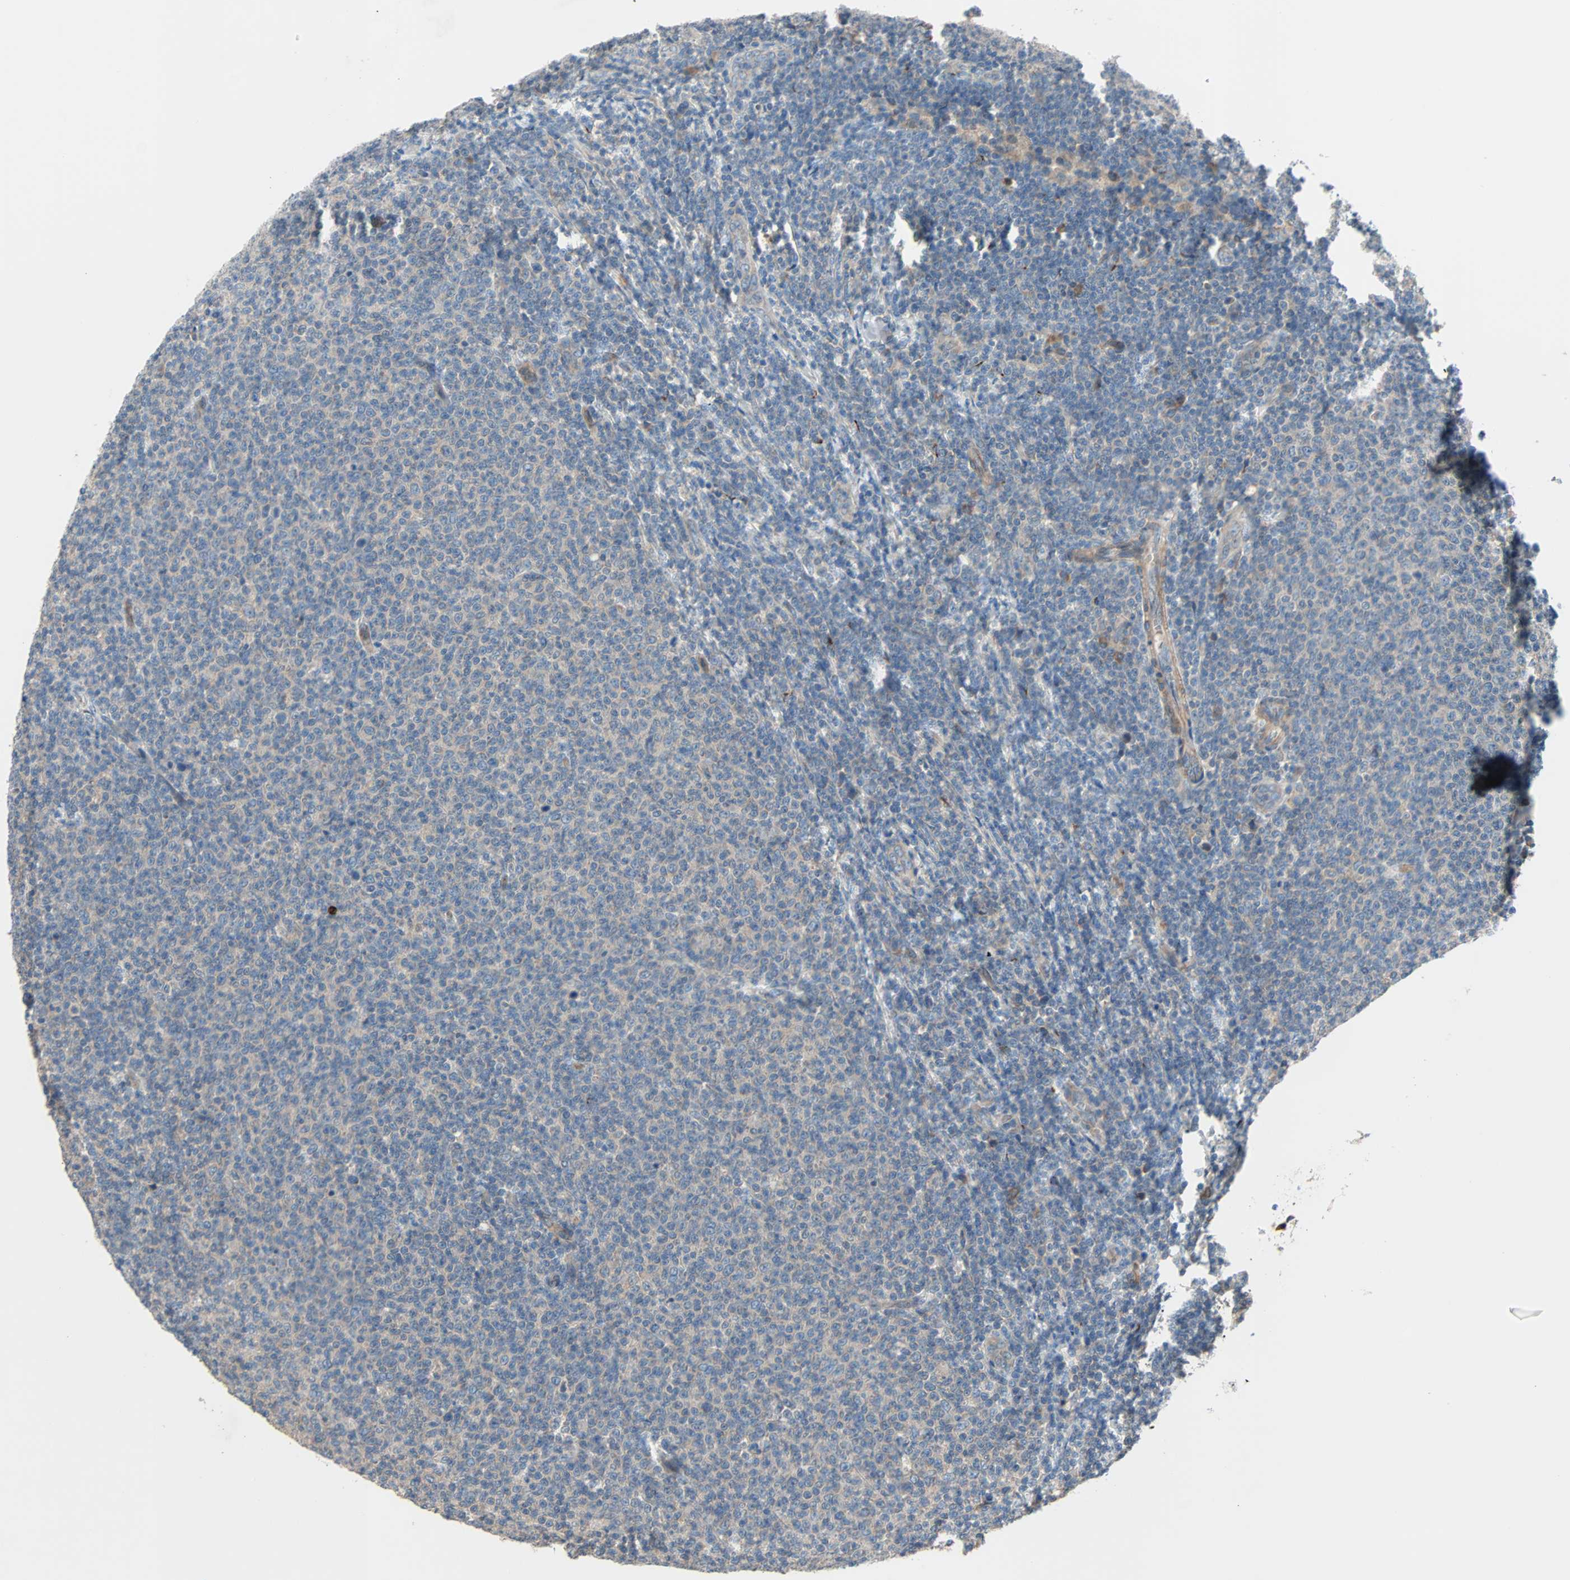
{"staining": {"intensity": "weak", "quantity": ">75%", "location": "cytoplasmic/membranous"}, "tissue": "lymphoma", "cell_type": "Tumor cells", "image_type": "cancer", "snomed": [{"axis": "morphology", "description": "Malignant lymphoma, non-Hodgkin's type, Low grade"}, {"axis": "topography", "description": "Lymph node"}], "caption": "This micrograph demonstrates IHC staining of human malignant lymphoma, non-Hodgkin's type (low-grade), with low weak cytoplasmic/membranous positivity in about >75% of tumor cells.", "gene": "XYLT1", "patient": {"sex": "male", "age": 66}}